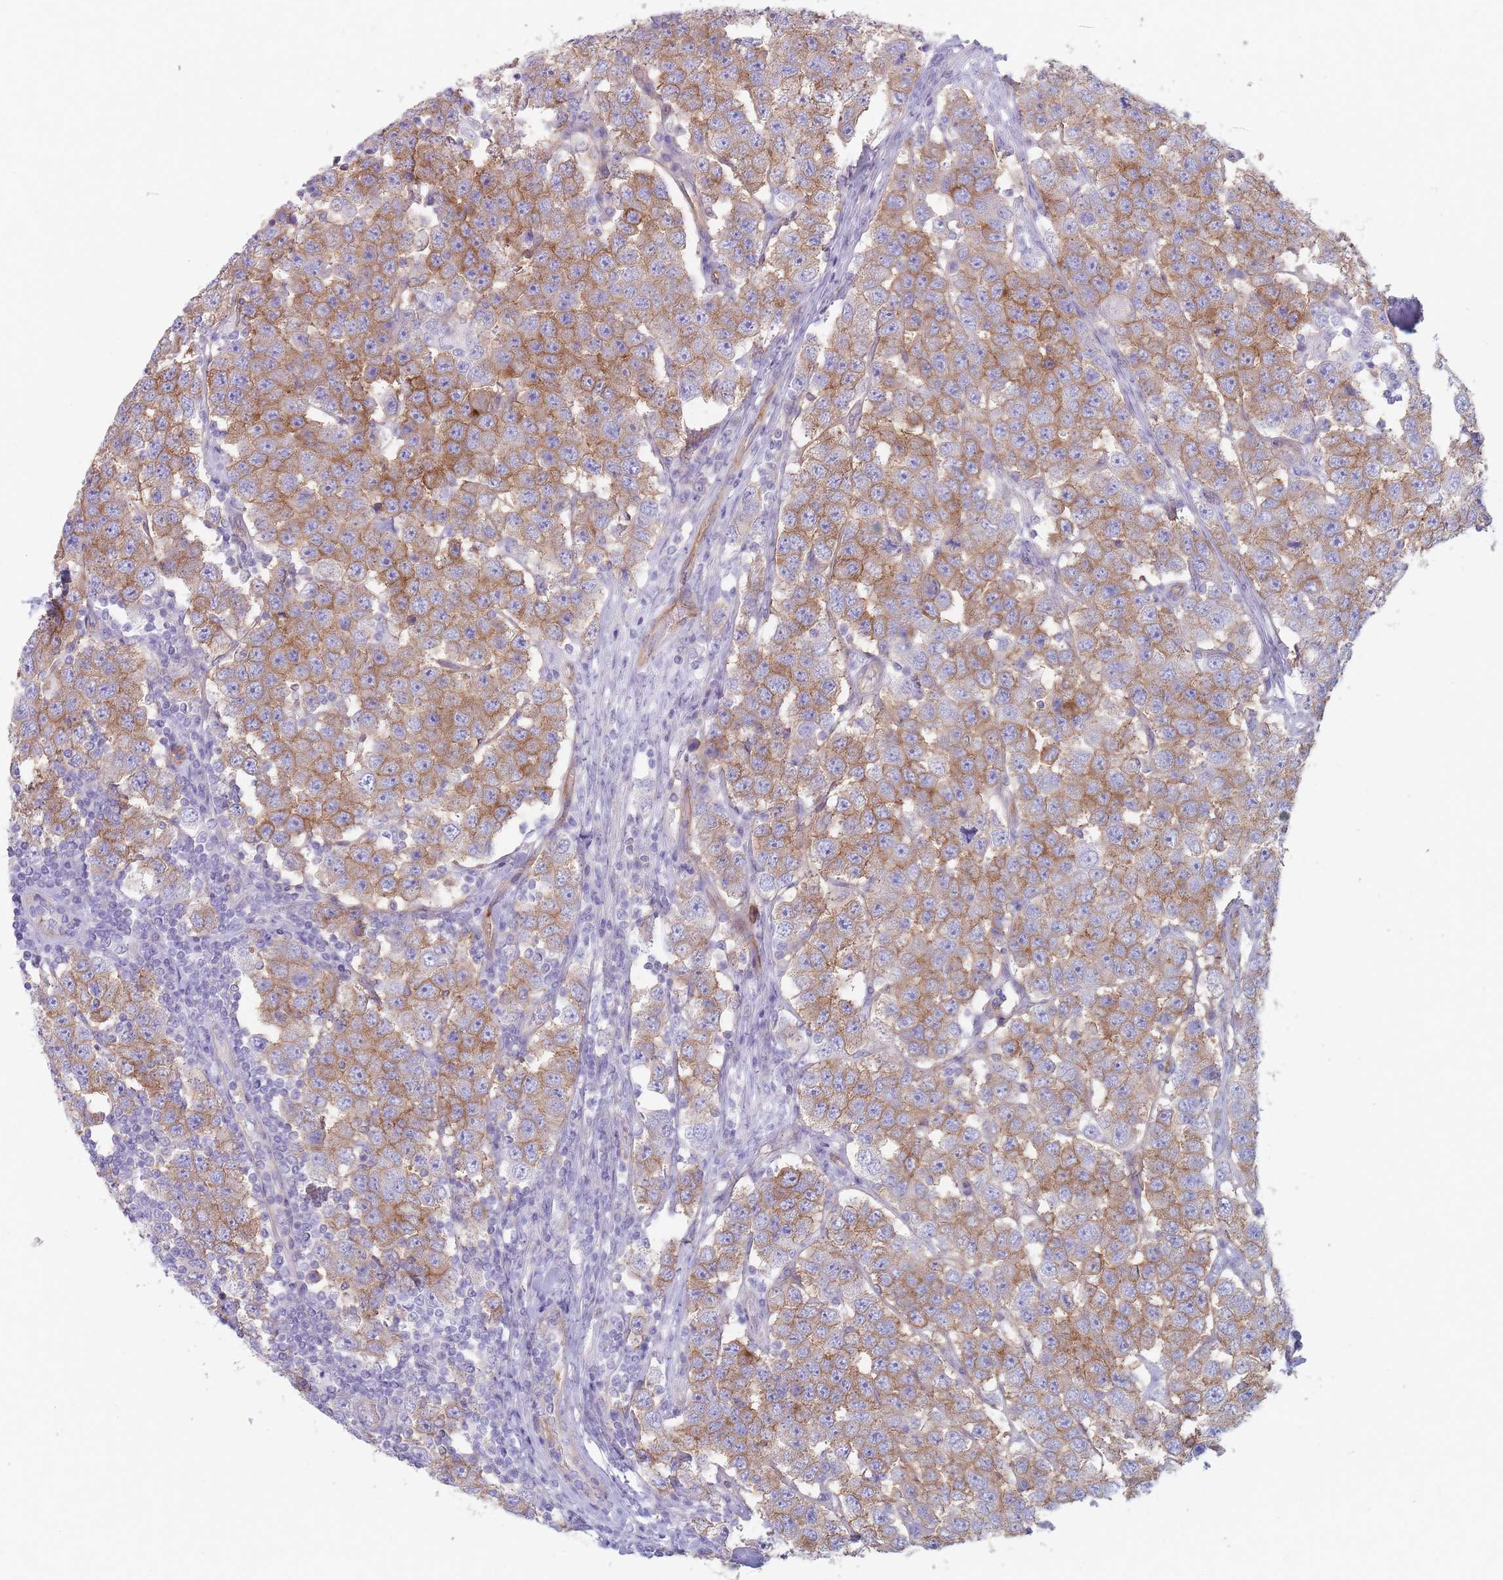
{"staining": {"intensity": "moderate", "quantity": ">75%", "location": "cytoplasmic/membranous"}, "tissue": "testis cancer", "cell_type": "Tumor cells", "image_type": "cancer", "snomed": [{"axis": "morphology", "description": "Seminoma, NOS"}, {"axis": "topography", "description": "Testis"}], "caption": "Testis cancer (seminoma) stained with IHC demonstrates moderate cytoplasmic/membranous staining in approximately >75% of tumor cells.", "gene": "PLPP1", "patient": {"sex": "male", "age": 28}}